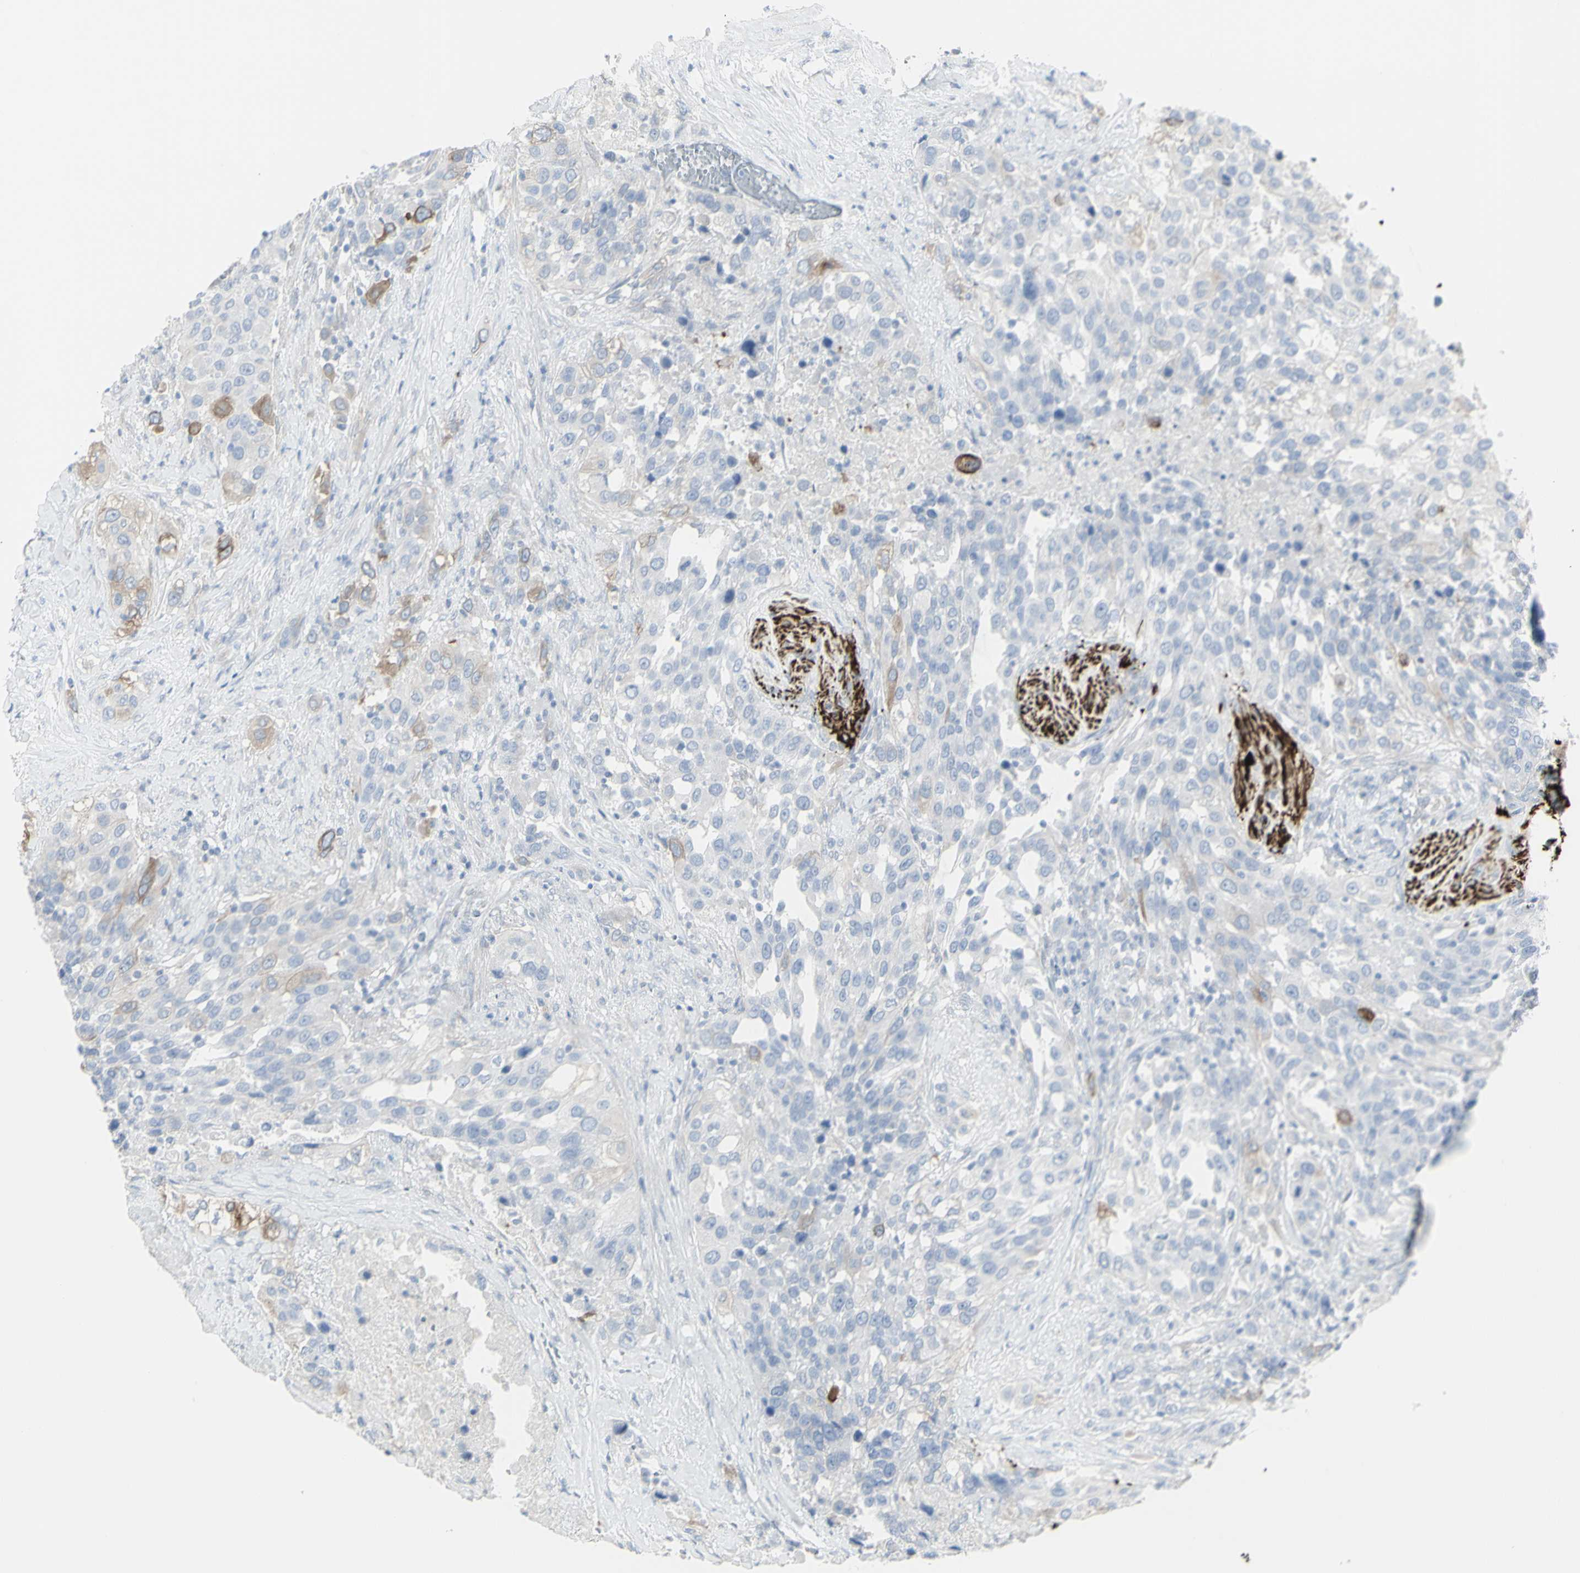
{"staining": {"intensity": "weak", "quantity": "<25%", "location": "cytoplasmic/membranous"}, "tissue": "urothelial cancer", "cell_type": "Tumor cells", "image_type": "cancer", "snomed": [{"axis": "morphology", "description": "Urothelial carcinoma, High grade"}, {"axis": "topography", "description": "Urinary bladder"}], "caption": "Micrograph shows no significant protein expression in tumor cells of high-grade urothelial carcinoma.", "gene": "ENSG00000198211", "patient": {"sex": "female", "age": 80}}